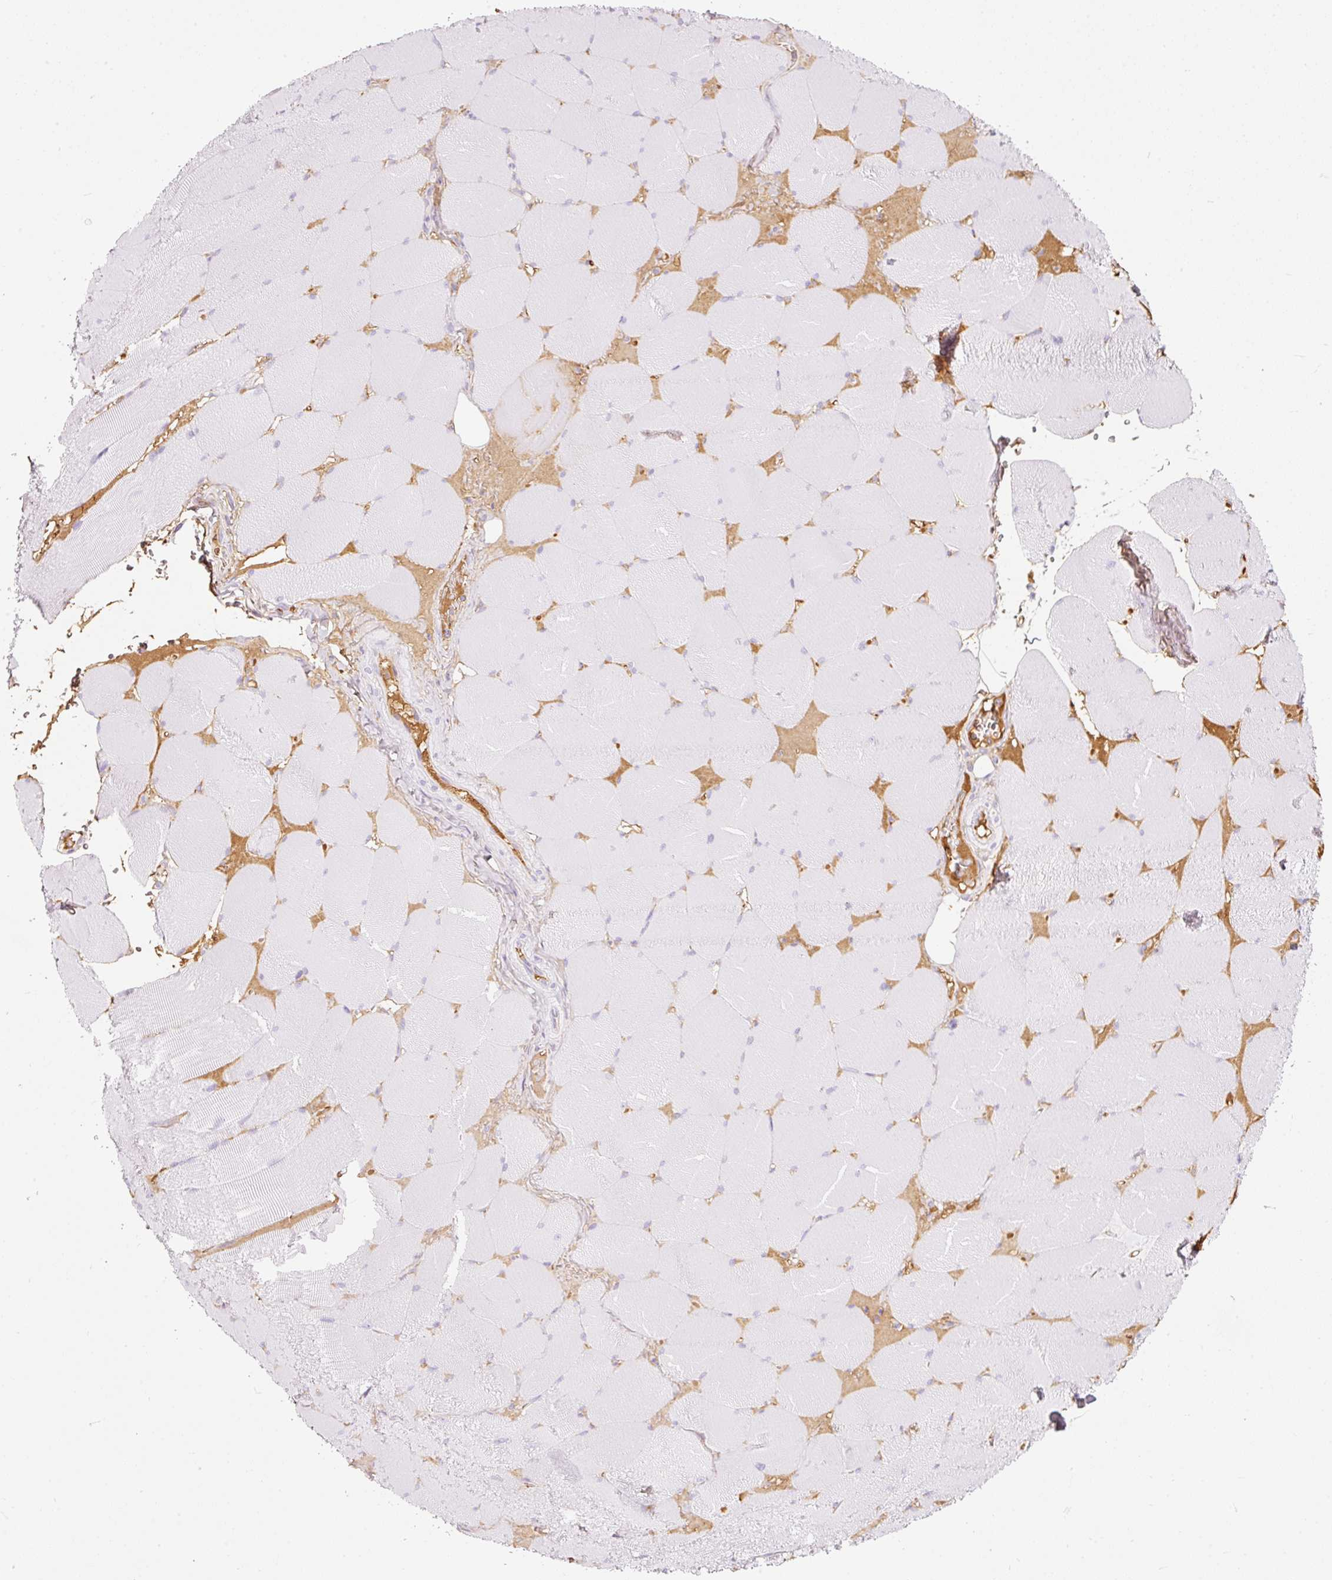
{"staining": {"intensity": "negative", "quantity": "none", "location": "none"}, "tissue": "skeletal muscle", "cell_type": "Myocytes", "image_type": "normal", "snomed": [{"axis": "morphology", "description": "Normal tissue, NOS"}, {"axis": "topography", "description": "Skeletal muscle"}, {"axis": "topography", "description": "Head-Neck"}], "caption": "IHC of normal skeletal muscle displays no positivity in myocytes.", "gene": "PRPF38B", "patient": {"sex": "male", "age": 66}}